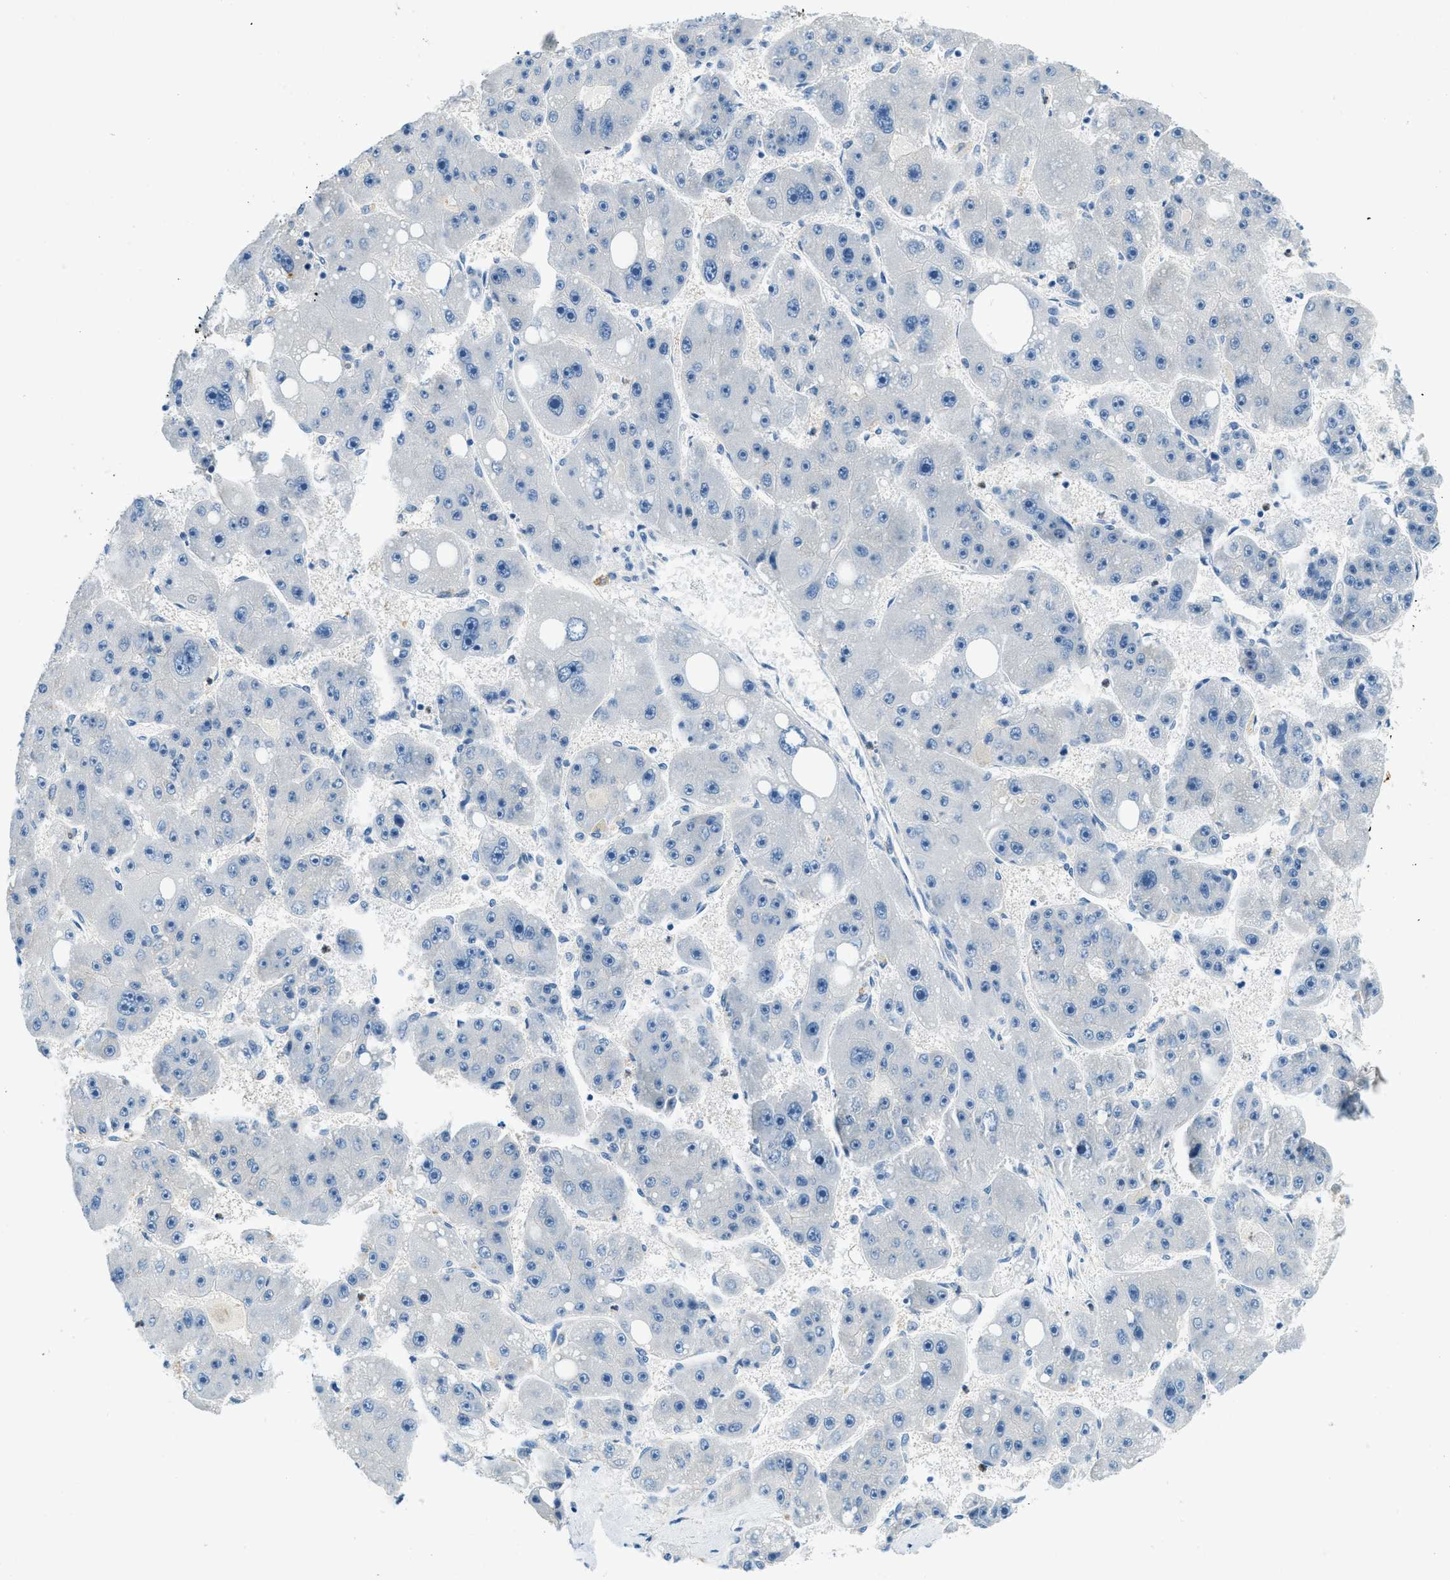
{"staining": {"intensity": "negative", "quantity": "none", "location": "none"}, "tissue": "liver cancer", "cell_type": "Tumor cells", "image_type": "cancer", "snomed": [{"axis": "morphology", "description": "Carcinoma, Hepatocellular, NOS"}, {"axis": "topography", "description": "Liver"}], "caption": "A high-resolution micrograph shows immunohistochemistry (IHC) staining of liver cancer (hepatocellular carcinoma), which shows no significant expression in tumor cells.", "gene": "ZNF367", "patient": {"sex": "female", "age": 61}}